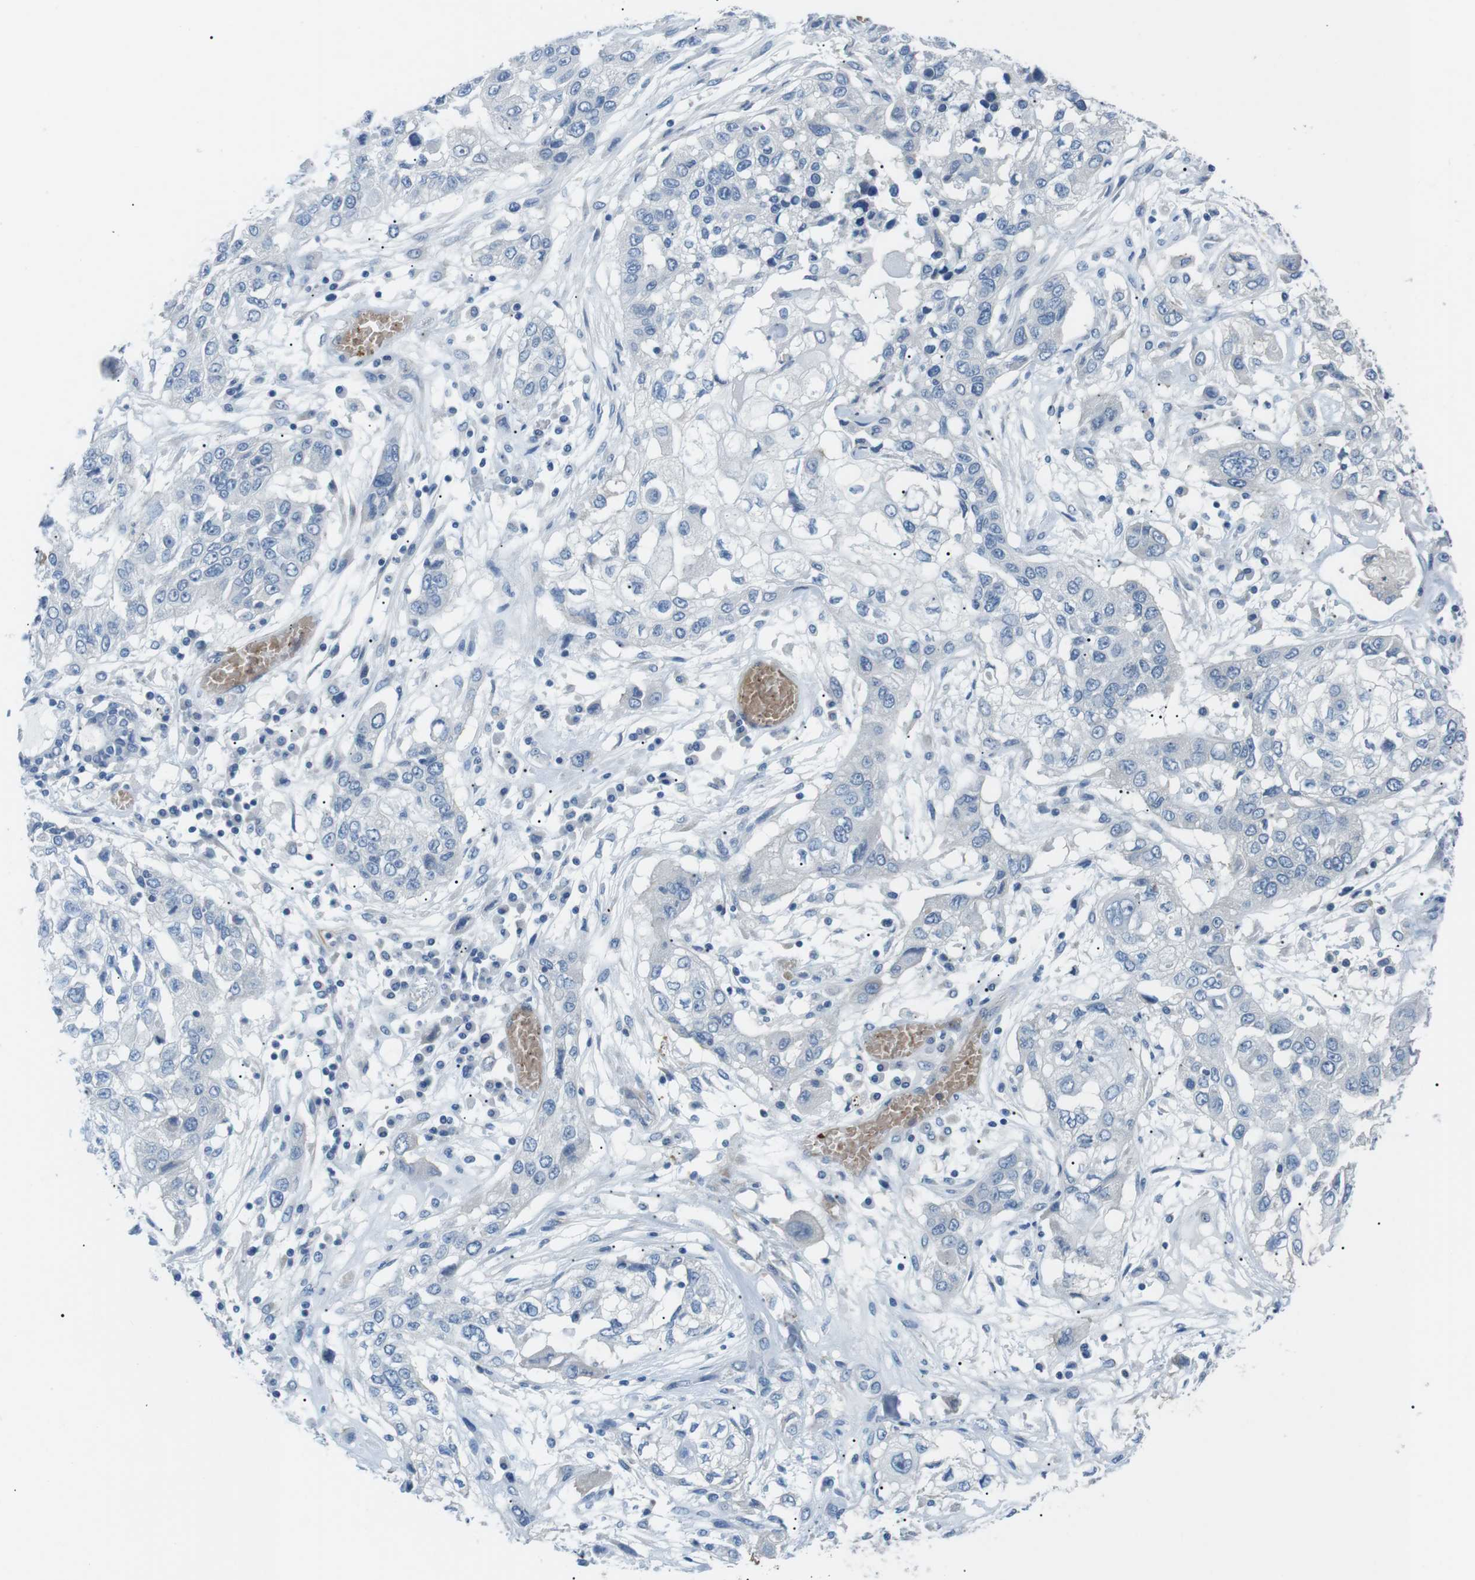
{"staining": {"intensity": "negative", "quantity": "none", "location": "none"}, "tissue": "lung cancer", "cell_type": "Tumor cells", "image_type": "cancer", "snomed": [{"axis": "morphology", "description": "Squamous cell carcinoma, NOS"}, {"axis": "topography", "description": "Lung"}], "caption": "The immunohistochemistry histopathology image has no significant positivity in tumor cells of lung cancer (squamous cell carcinoma) tissue.", "gene": "ADCY10", "patient": {"sex": "male", "age": 71}}